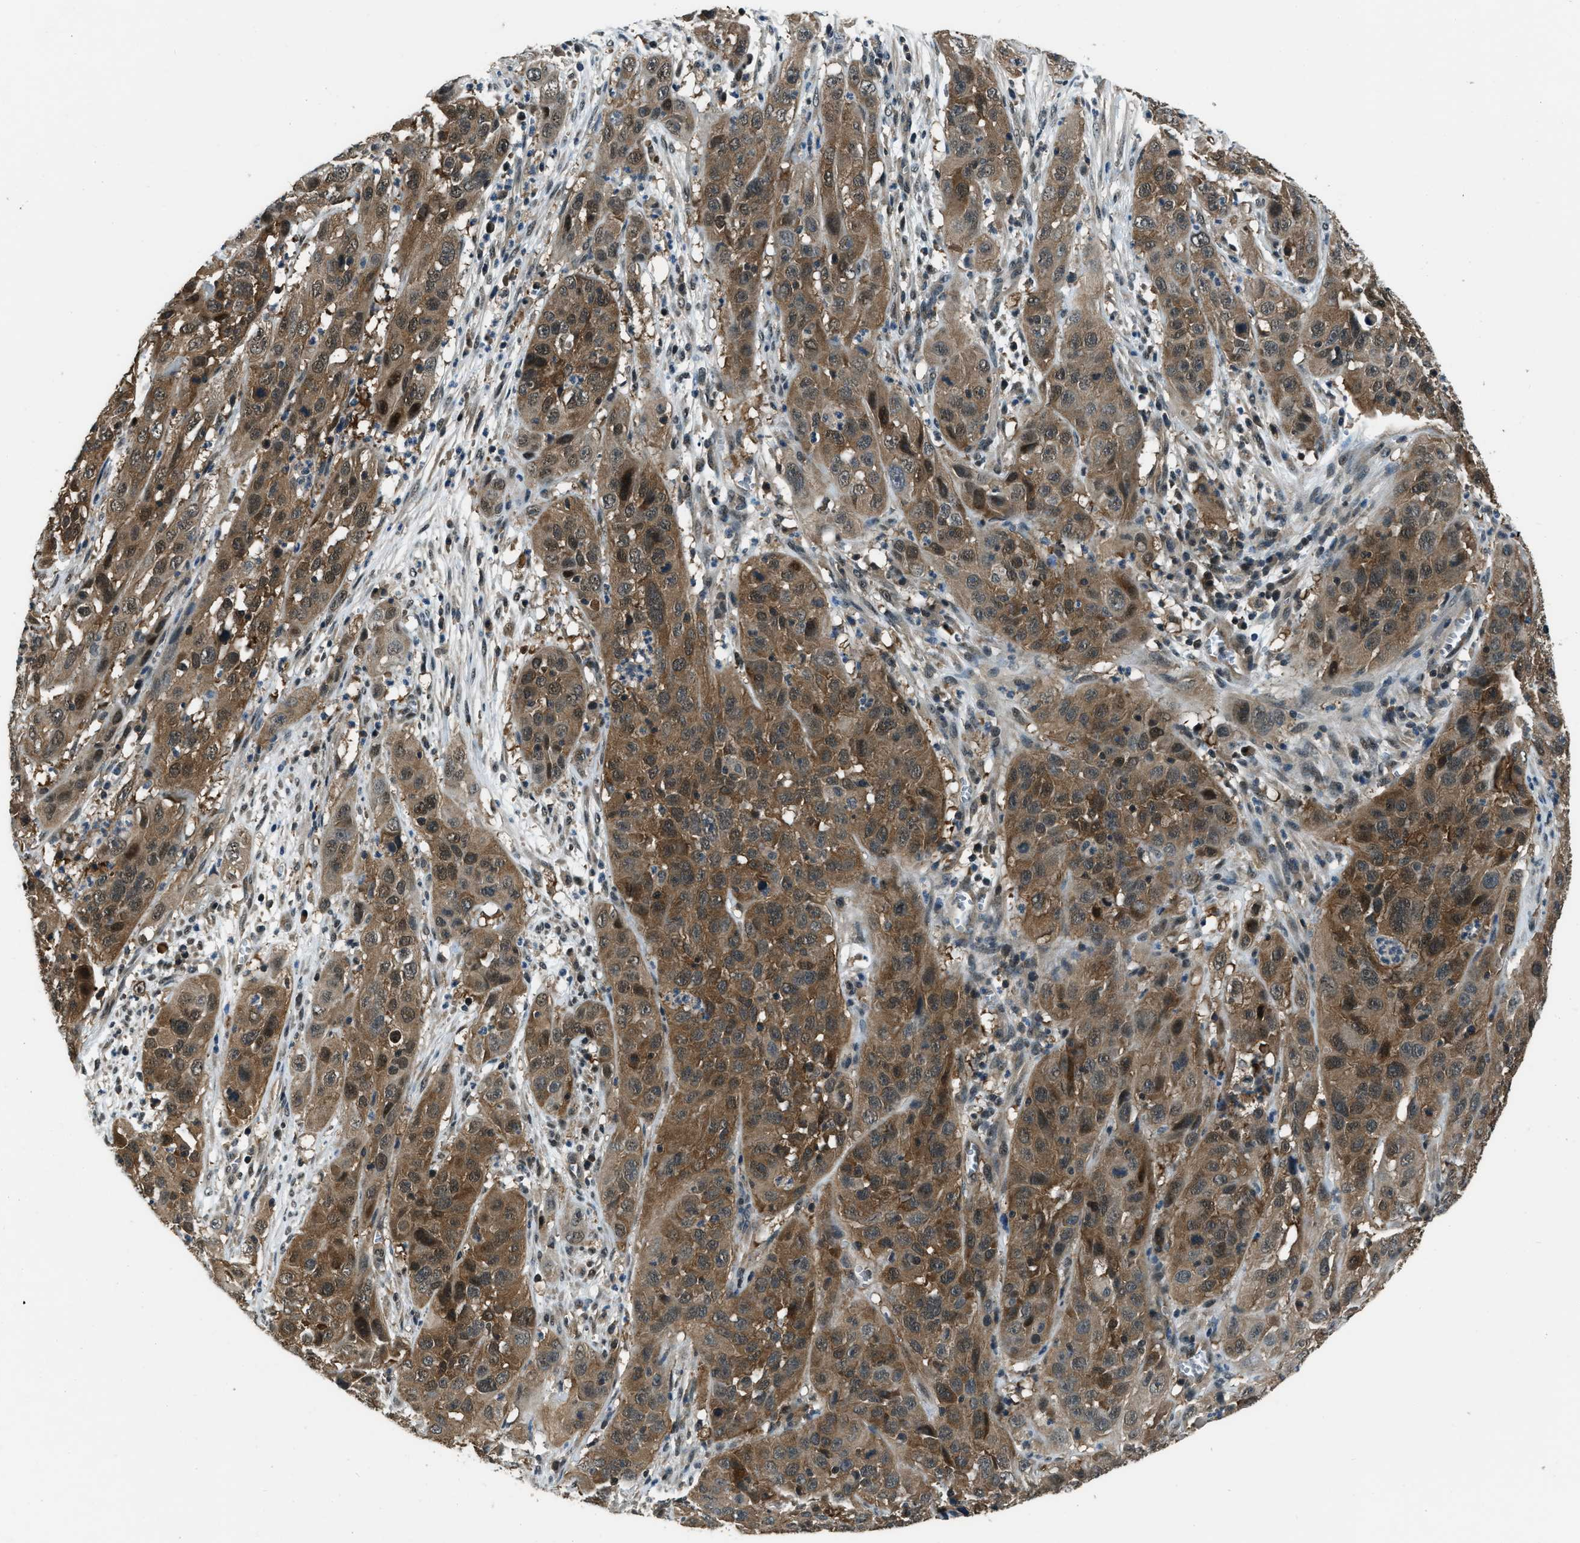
{"staining": {"intensity": "moderate", "quantity": ">75%", "location": "cytoplasmic/membranous"}, "tissue": "cervical cancer", "cell_type": "Tumor cells", "image_type": "cancer", "snomed": [{"axis": "morphology", "description": "Squamous cell carcinoma, NOS"}, {"axis": "topography", "description": "Cervix"}], "caption": "This is a photomicrograph of immunohistochemistry (IHC) staining of squamous cell carcinoma (cervical), which shows moderate expression in the cytoplasmic/membranous of tumor cells.", "gene": "NUDCD3", "patient": {"sex": "female", "age": 32}}